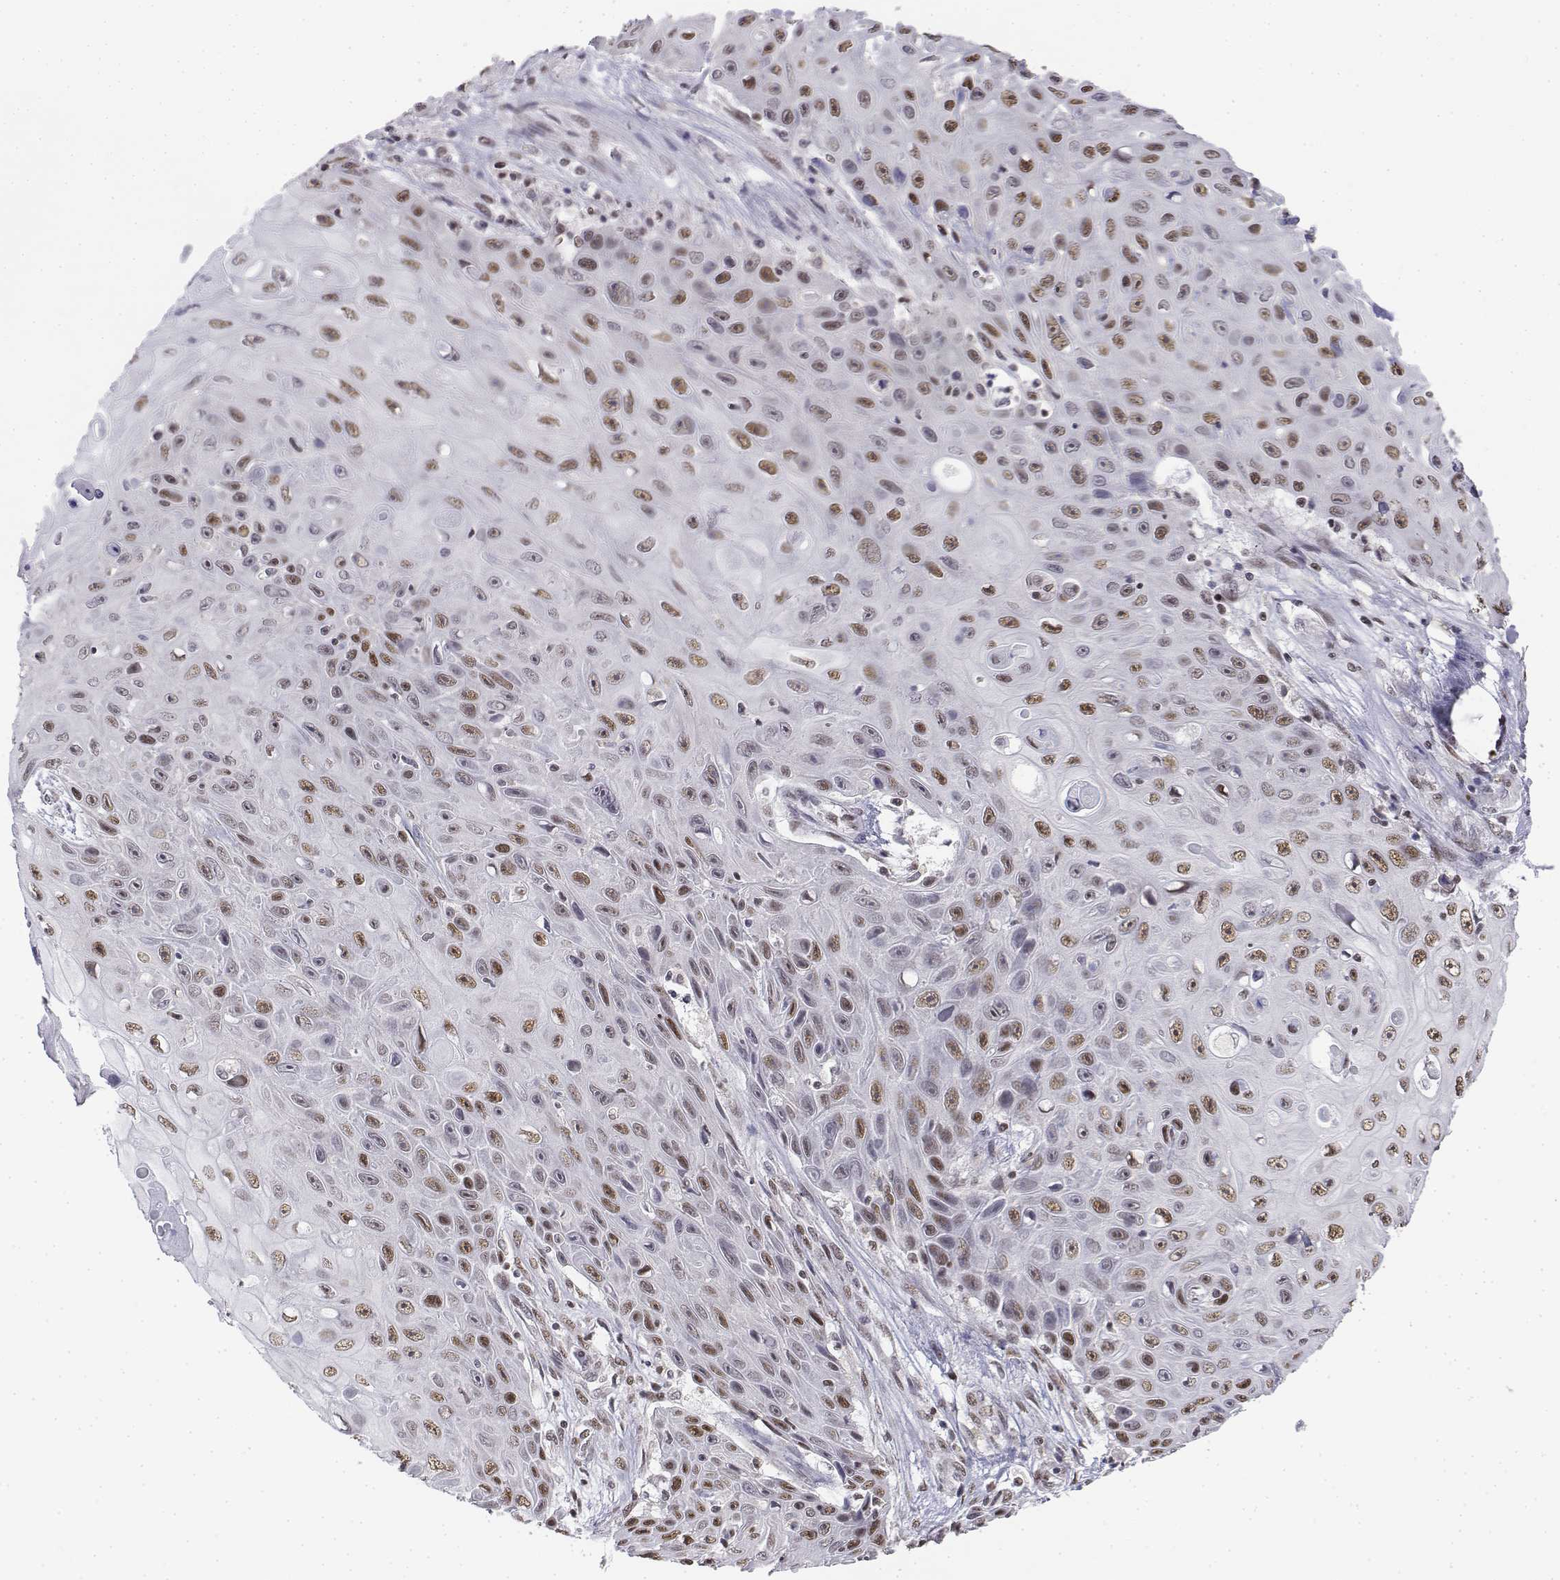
{"staining": {"intensity": "moderate", "quantity": ">75%", "location": "nuclear"}, "tissue": "skin cancer", "cell_type": "Tumor cells", "image_type": "cancer", "snomed": [{"axis": "morphology", "description": "Squamous cell carcinoma, NOS"}, {"axis": "topography", "description": "Skin"}], "caption": "This photomicrograph demonstrates skin cancer stained with immunohistochemistry (IHC) to label a protein in brown. The nuclear of tumor cells show moderate positivity for the protein. Nuclei are counter-stained blue.", "gene": "SETD1A", "patient": {"sex": "male", "age": 82}}